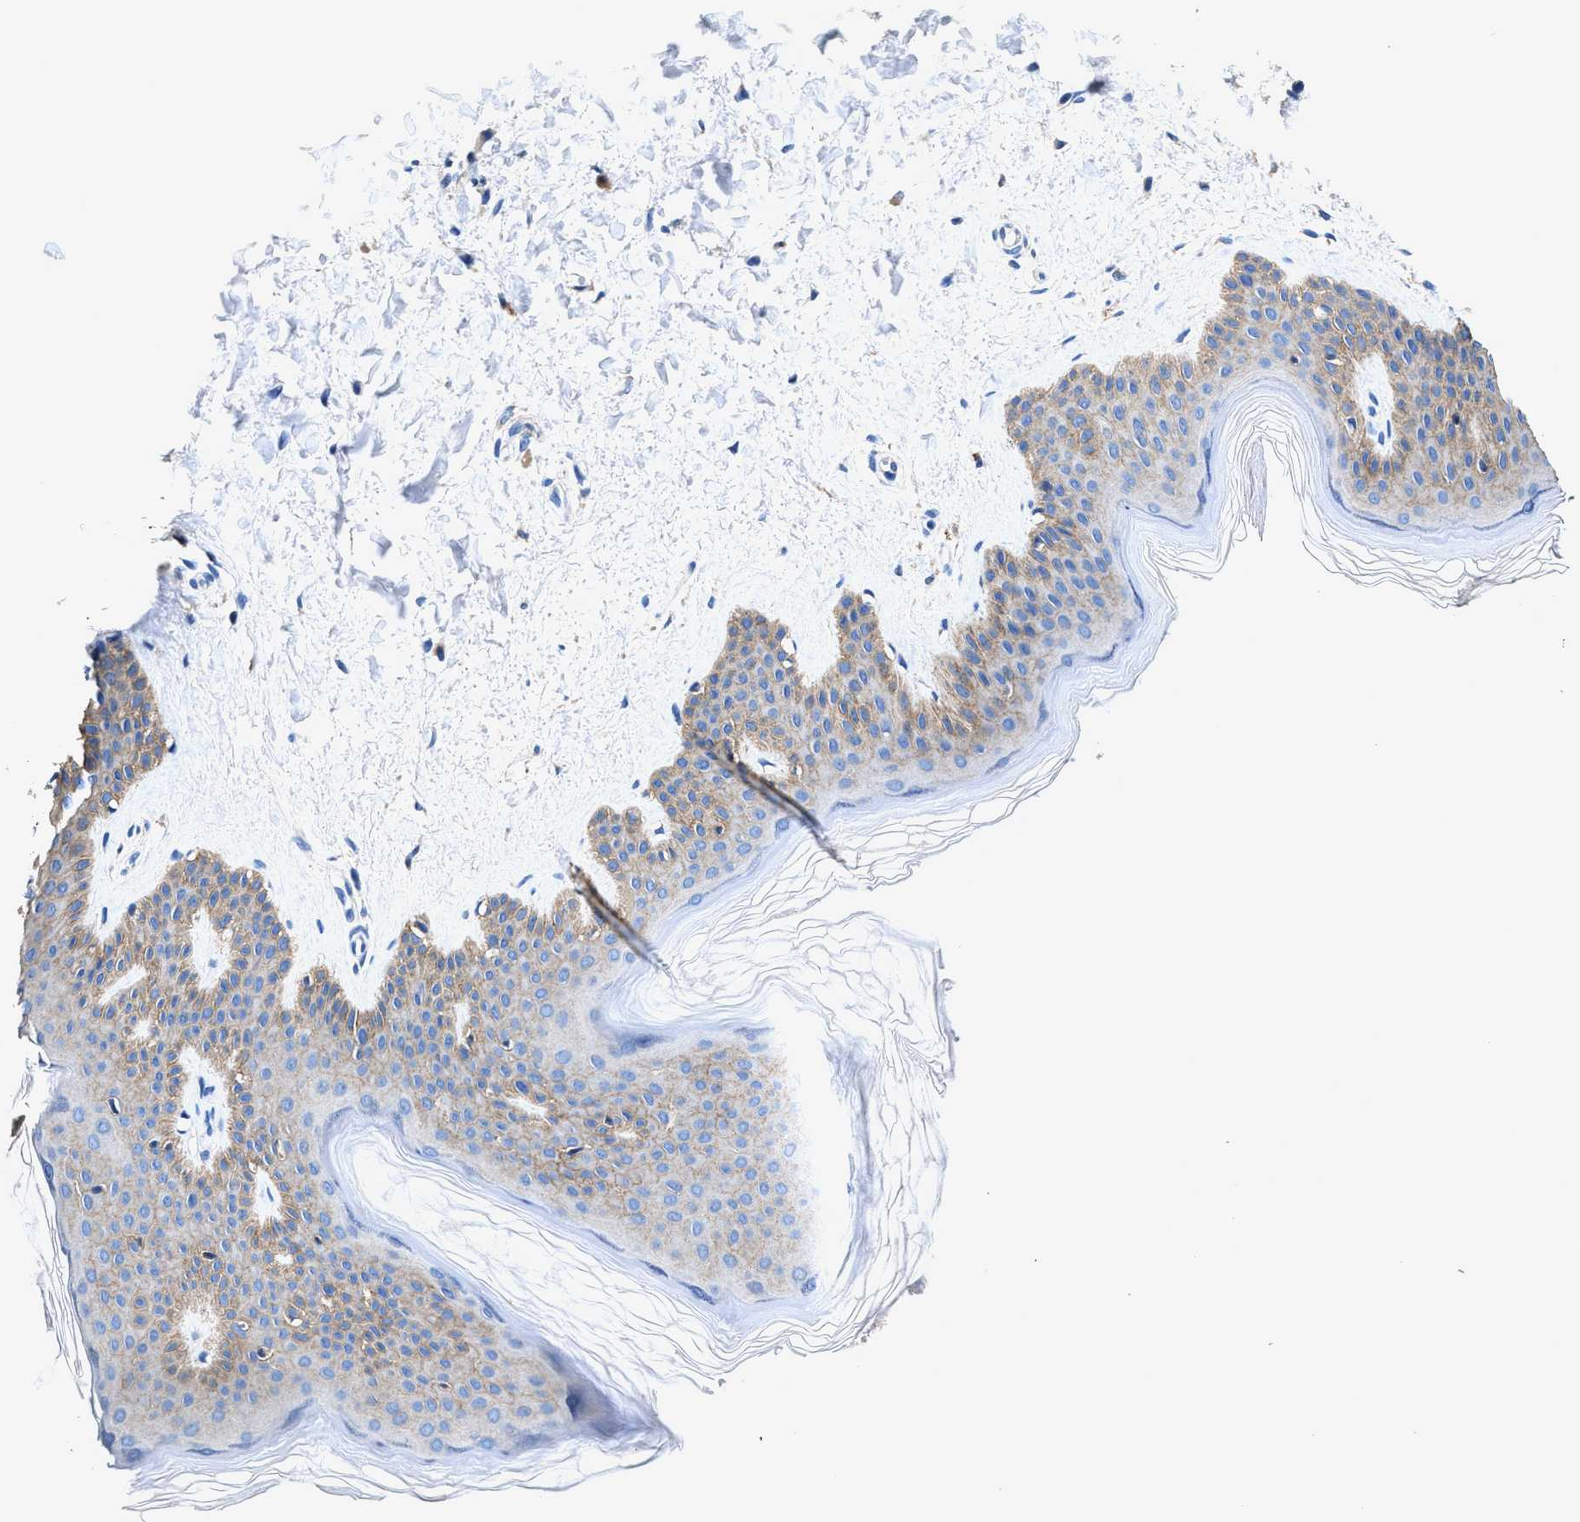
{"staining": {"intensity": "negative", "quantity": "none", "location": "none"}, "tissue": "skin", "cell_type": "Fibroblasts", "image_type": "normal", "snomed": [{"axis": "morphology", "description": "Normal tissue, NOS"}, {"axis": "morphology", "description": "Malignant melanoma, Metastatic site"}, {"axis": "topography", "description": "Skin"}], "caption": "IHC of normal human skin demonstrates no expression in fibroblasts.", "gene": "UBR4", "patient": {"sex": "male", "age": 41}}